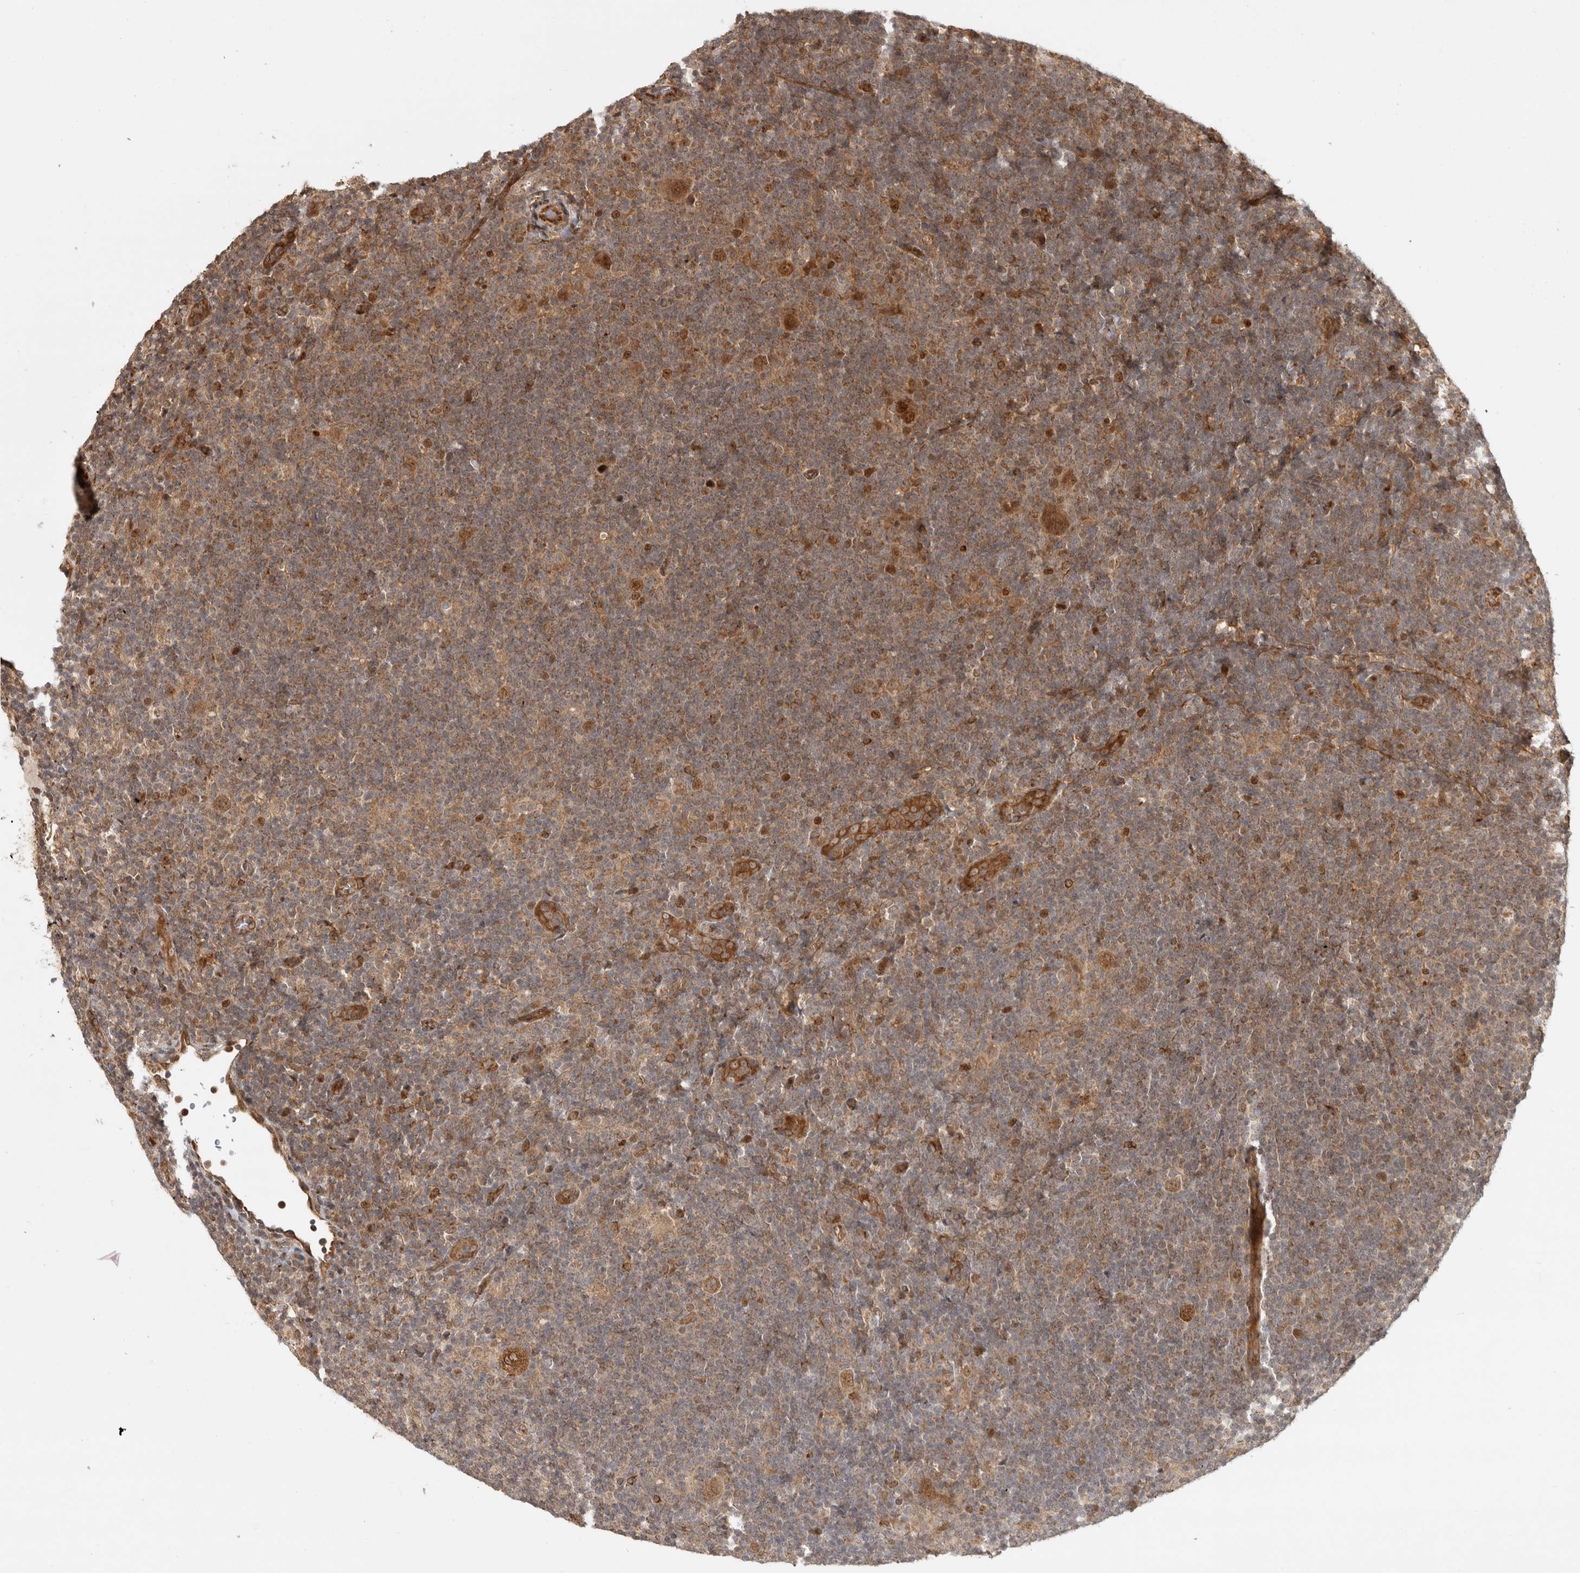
{"staining": {"intensity": "moderate", "quantity": ">75%", "location": "cytoplasmic/membranous,nuclear"}, "tissue": "lymphoma", "cell_type": "Tumor cells", "image_type": "cancer", "snomed": [{"axis": "morphology", "description": "Hodgkin's disease, NOS"}, {"axis": "topography", "description": "Lymph node"}], "caption": "Immunohistochemical staining of human lymphoma demonstrates moderate cytoplasmic/membranous and nuclear protein expression in approximately >75% of tumor cells.", "gene": "CAMSAP2", "patient": {"sex": "female", "age": 57}}